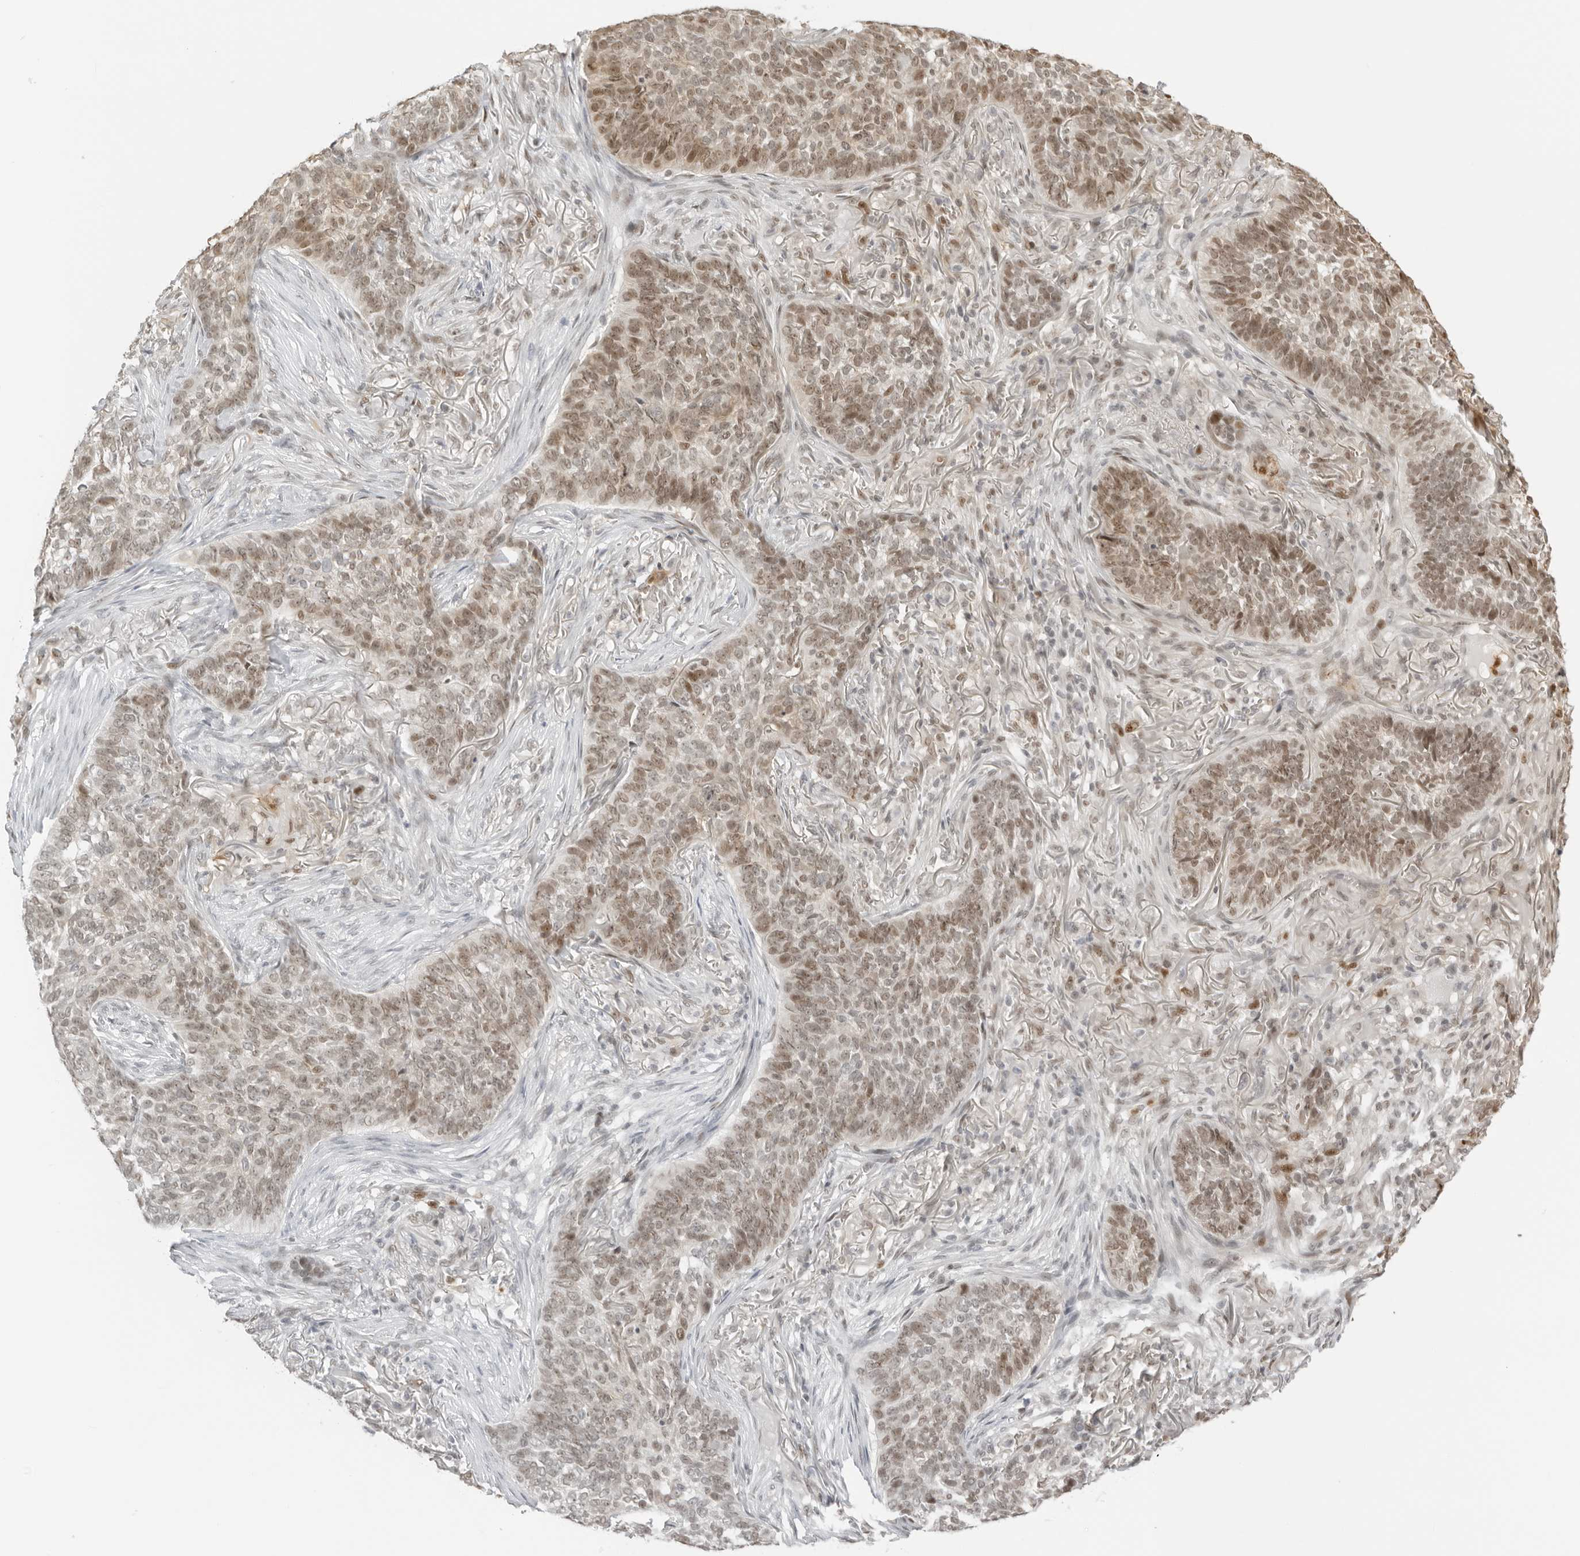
{"staining": {"intensity": "moderate", "quantity": "25%-75%", "location": "cytoplasmic/membranous,nuclear"}, "tissue": "skin cancer", "cell_type": "Tumor cells", "image_type": "cancer", "snomed": [{"axis": "morphology", "description": "Basal cell carcinoma"}, {"axis": "topography", "description": "Skin"}], "caption": "Protein analysis of skin cancer tissue displays moderate cytoplasmic/membranous and nuclear staining in about 25%-75% of tumor cells.", "gene": "RNF146", "patient": {"sex": "male", "age": 85}}